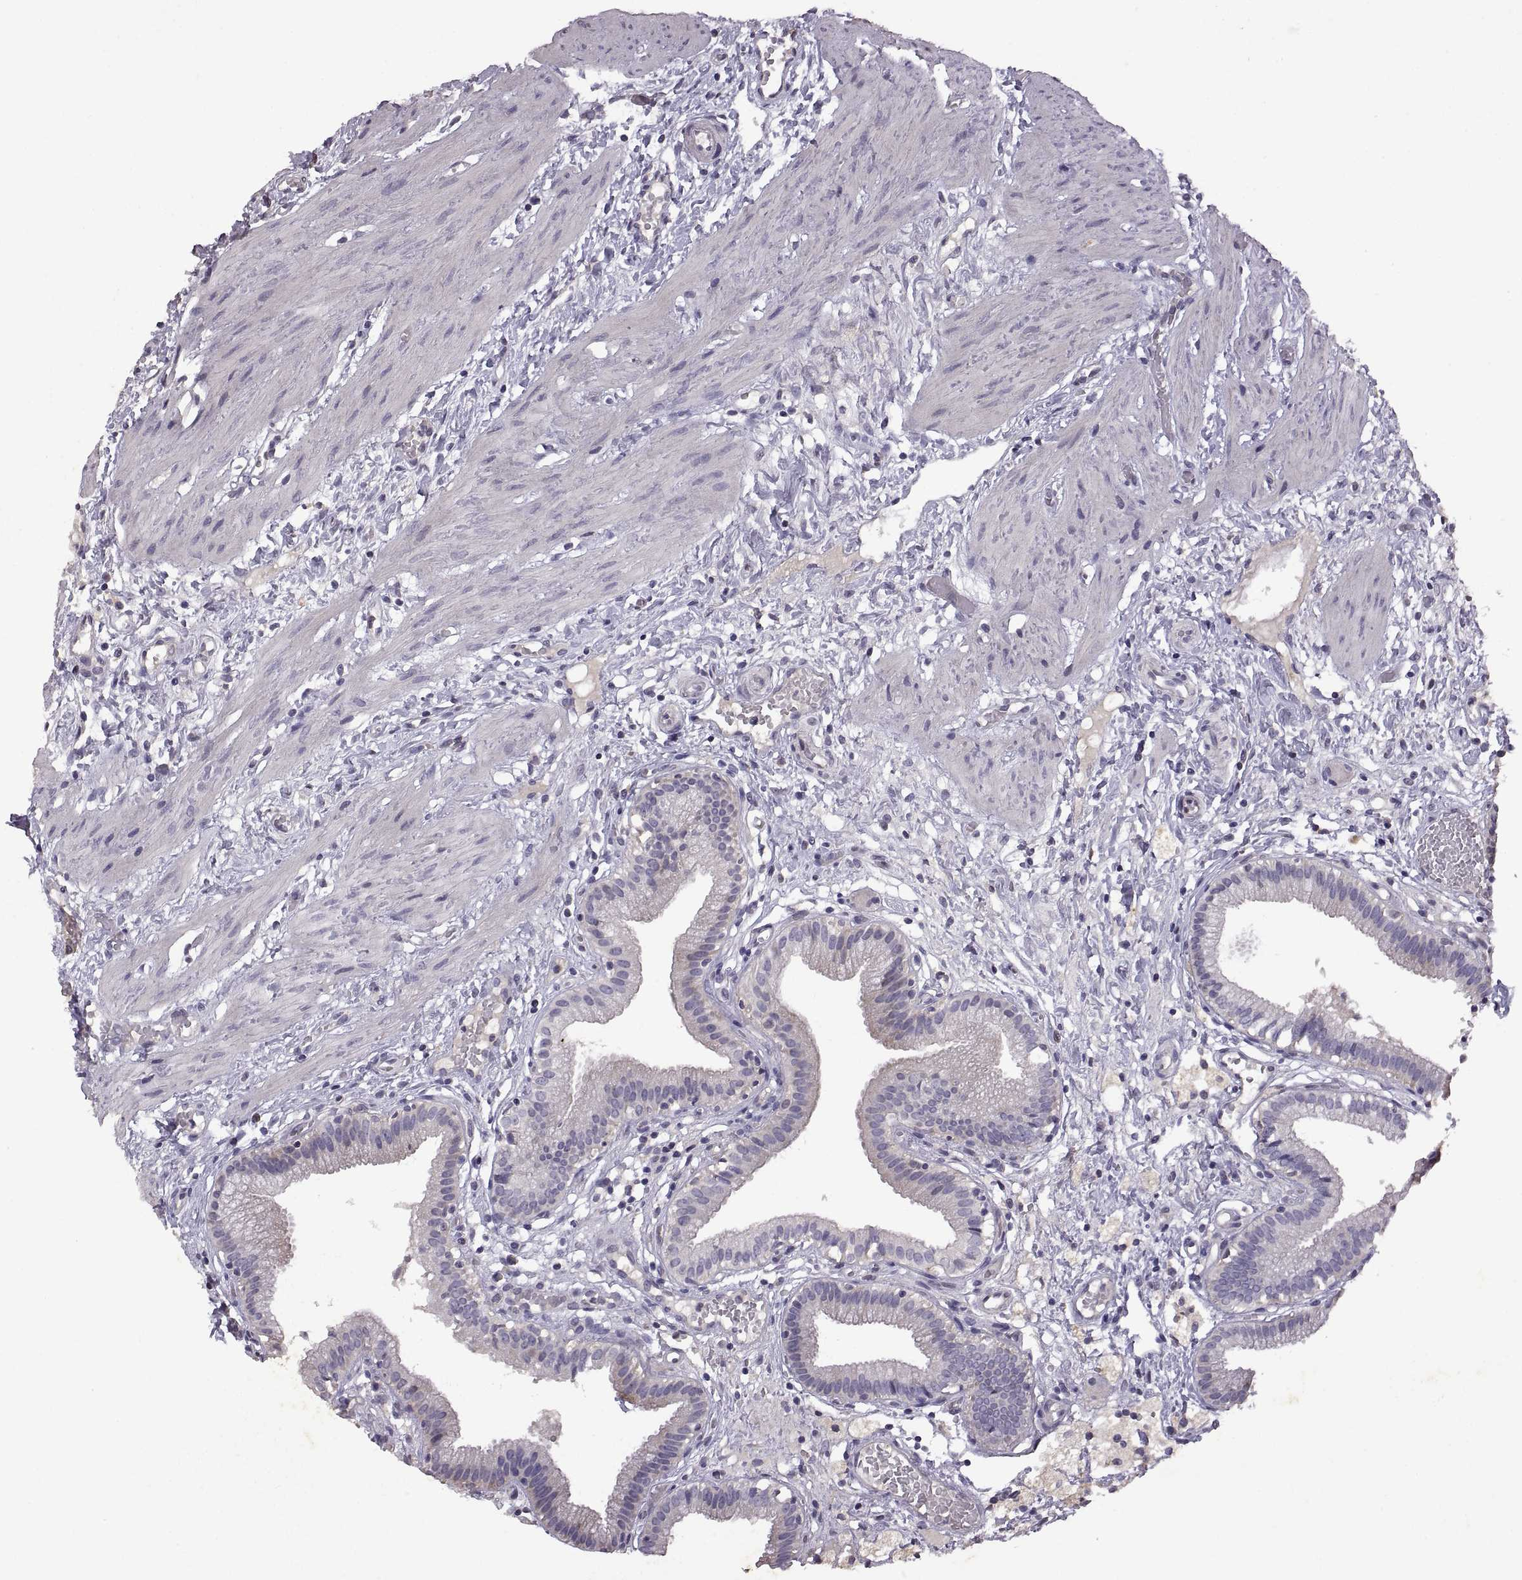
{"staining": {"intensity": "weak", "quantity": "<25%", "location": "cytoplasmic/membranous"}, "tissue": "gallbladder", "cell_type": "Glandular cells", "image_type": "normal", "snomed": [{"axis": "morphology", "description": "Normal tissue, NOS"}, {"axis": "topography", "description": "Gallbladder"}], "caption": "Gallbladder was stained to show a protein in brown. There is no significant expression in glandular cells. (DAB IHC visualized using brightfield microscopy, high magnification).", "gene": "DEFB136", "patient": {"sex": "female", "age": 24}}